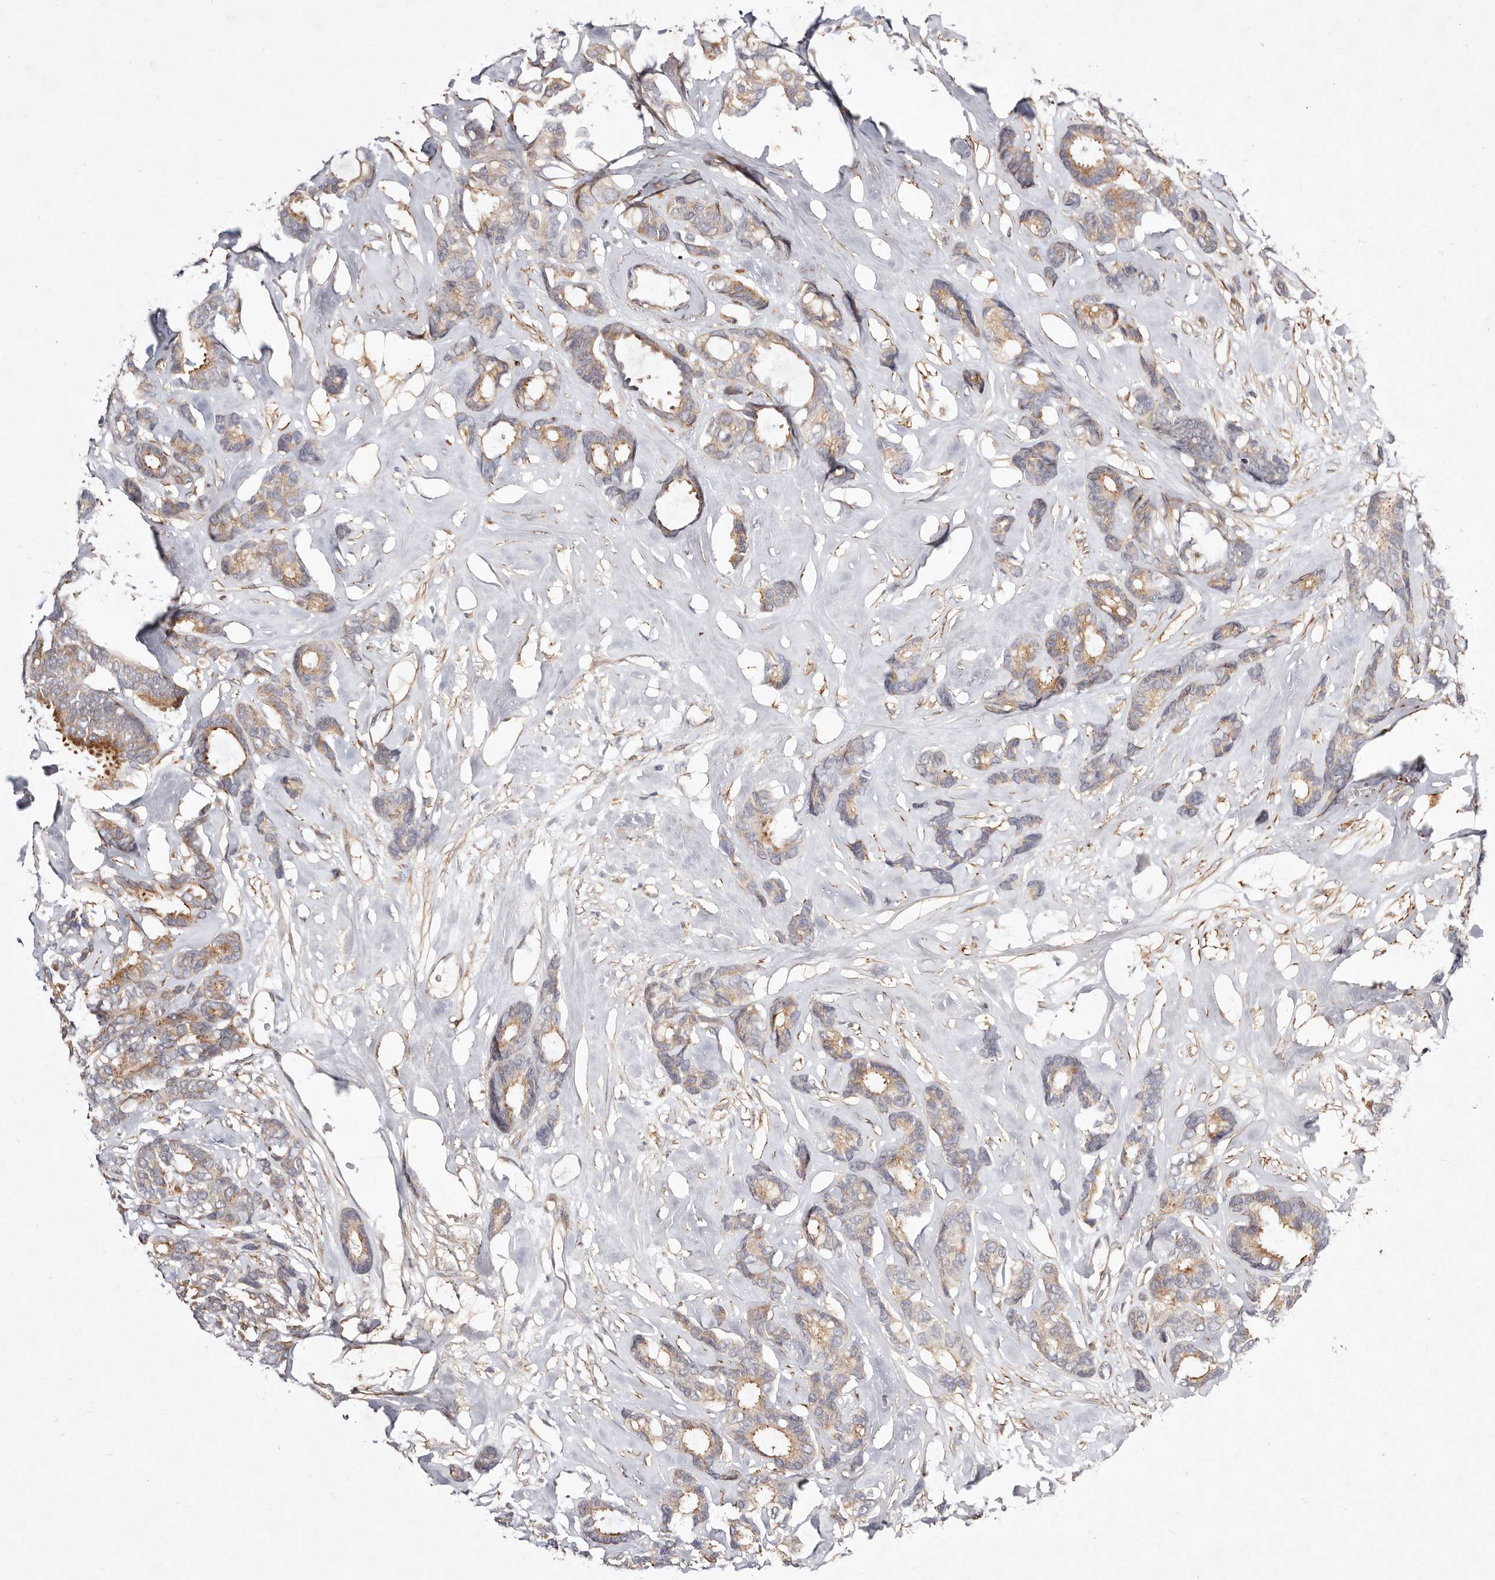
{"staining": {"intensity": "moderate", "quantity": "25%-75%", "location": "cytoplasmic/membranous"}, "tissue": "breast cancer", "cell_type": "Tumor cells", "image_type": "cancer", "snomed": [{"axis": "morphology", "description": "Duct carcinoma"}, {"axis": "topography", "description": "Breast"}], "caption": "The photomicrograph demonstrates staining of breast intraductal carcinoma, revealing moderate cytoplasmic/membranous protein positivity (brown color) within tumor cells.", "gene": "MTMR11", "patient": {"sex": "female", "age": 87}}